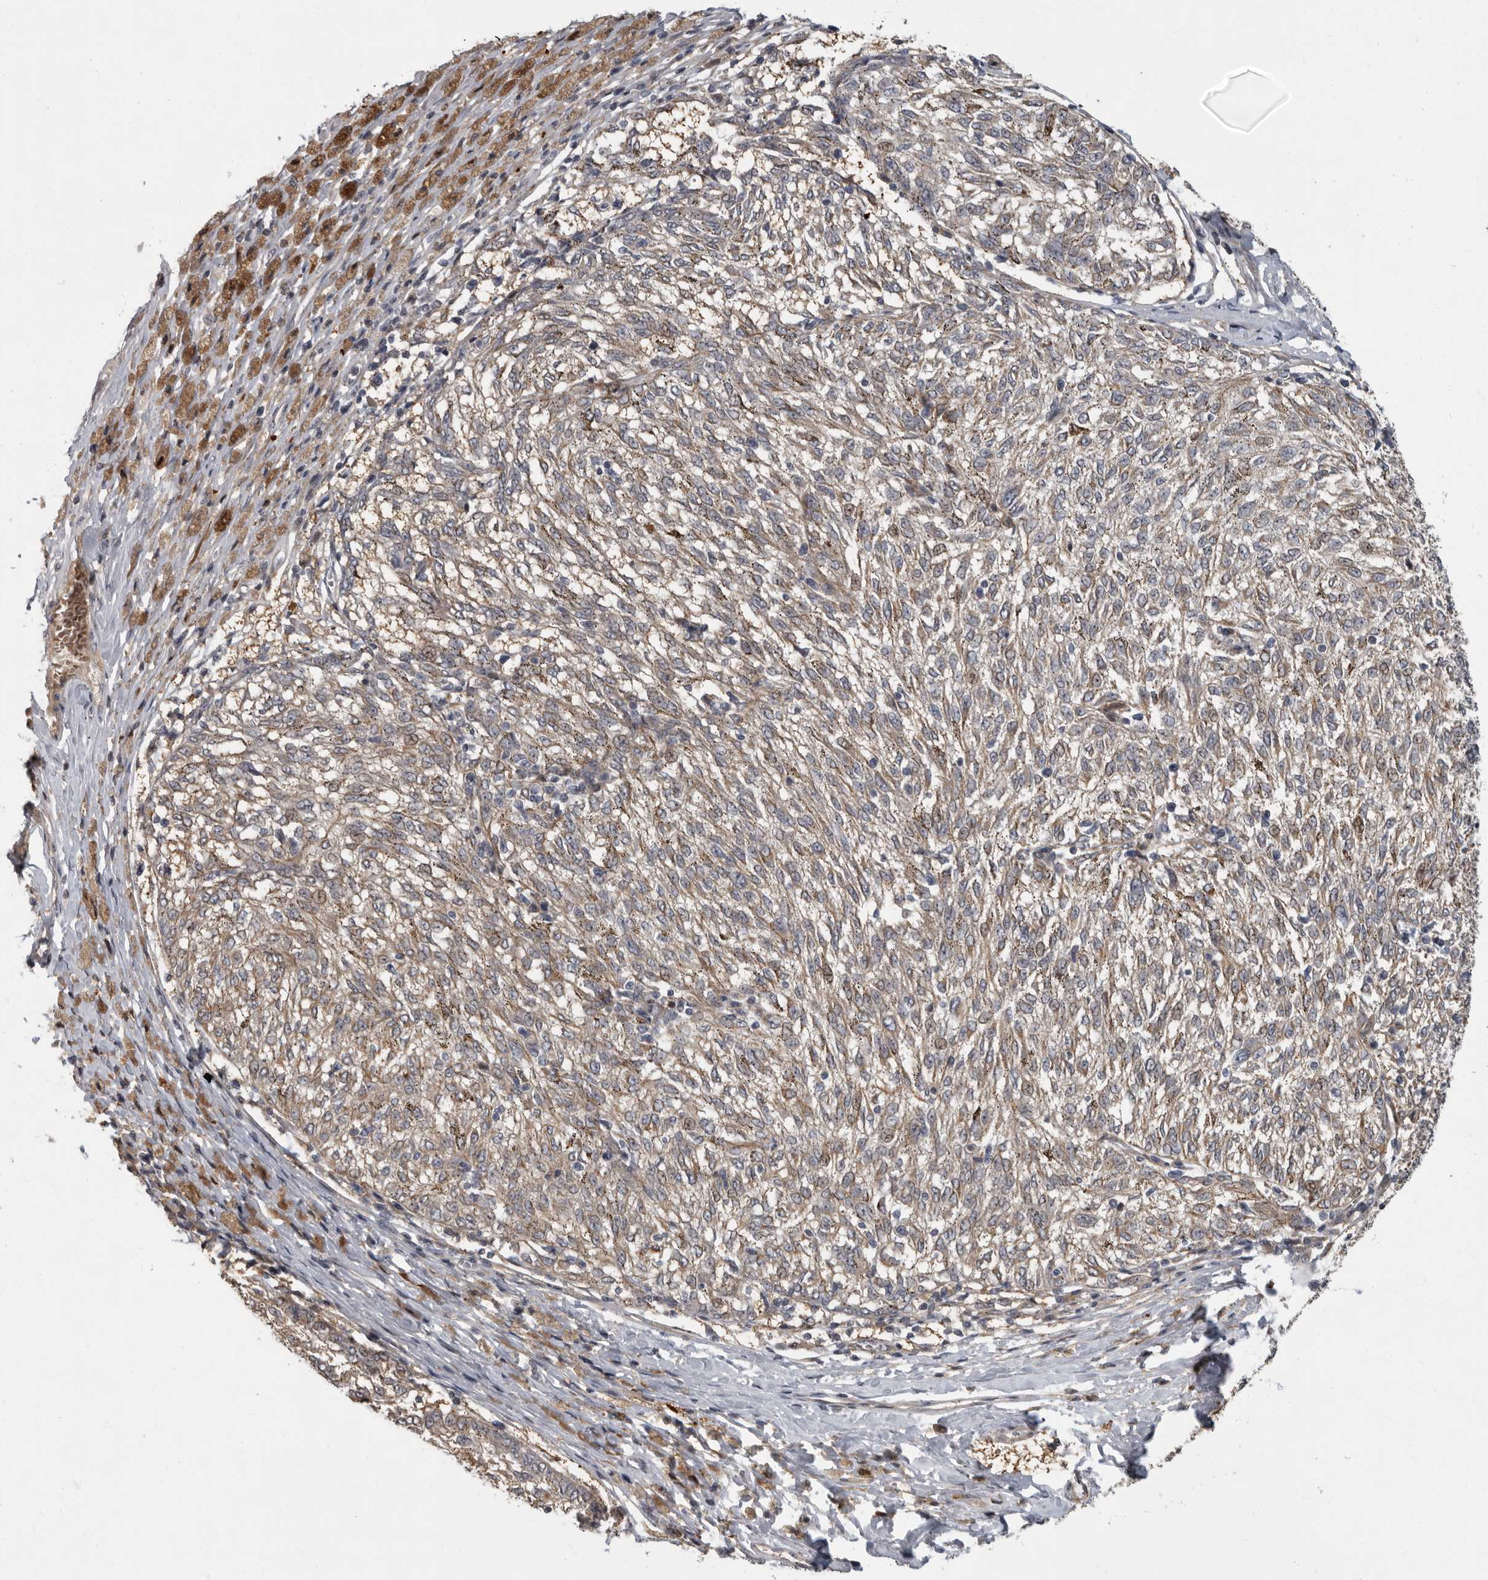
{"staining": {"intensity": "weak", "quantity": ">75%", "location": "cytoplasmic/membranous"}, "tissue": "melanoma", "cell_type": "Tumor cells", "image_type": "cancer", "snomed": [{"axis": "morphology", "description": "Malignant melanoma, NOS"}, {"axis": "topography", "description": "Skin"}], "caption": "This is a photomicrograph of IHC staining of malignant melanoma, which shows weak staining in the cytoplasmic/membranous of tumor cells.", "gene": "PDE7A", "patient": {"sex": "female", "age": 72}}